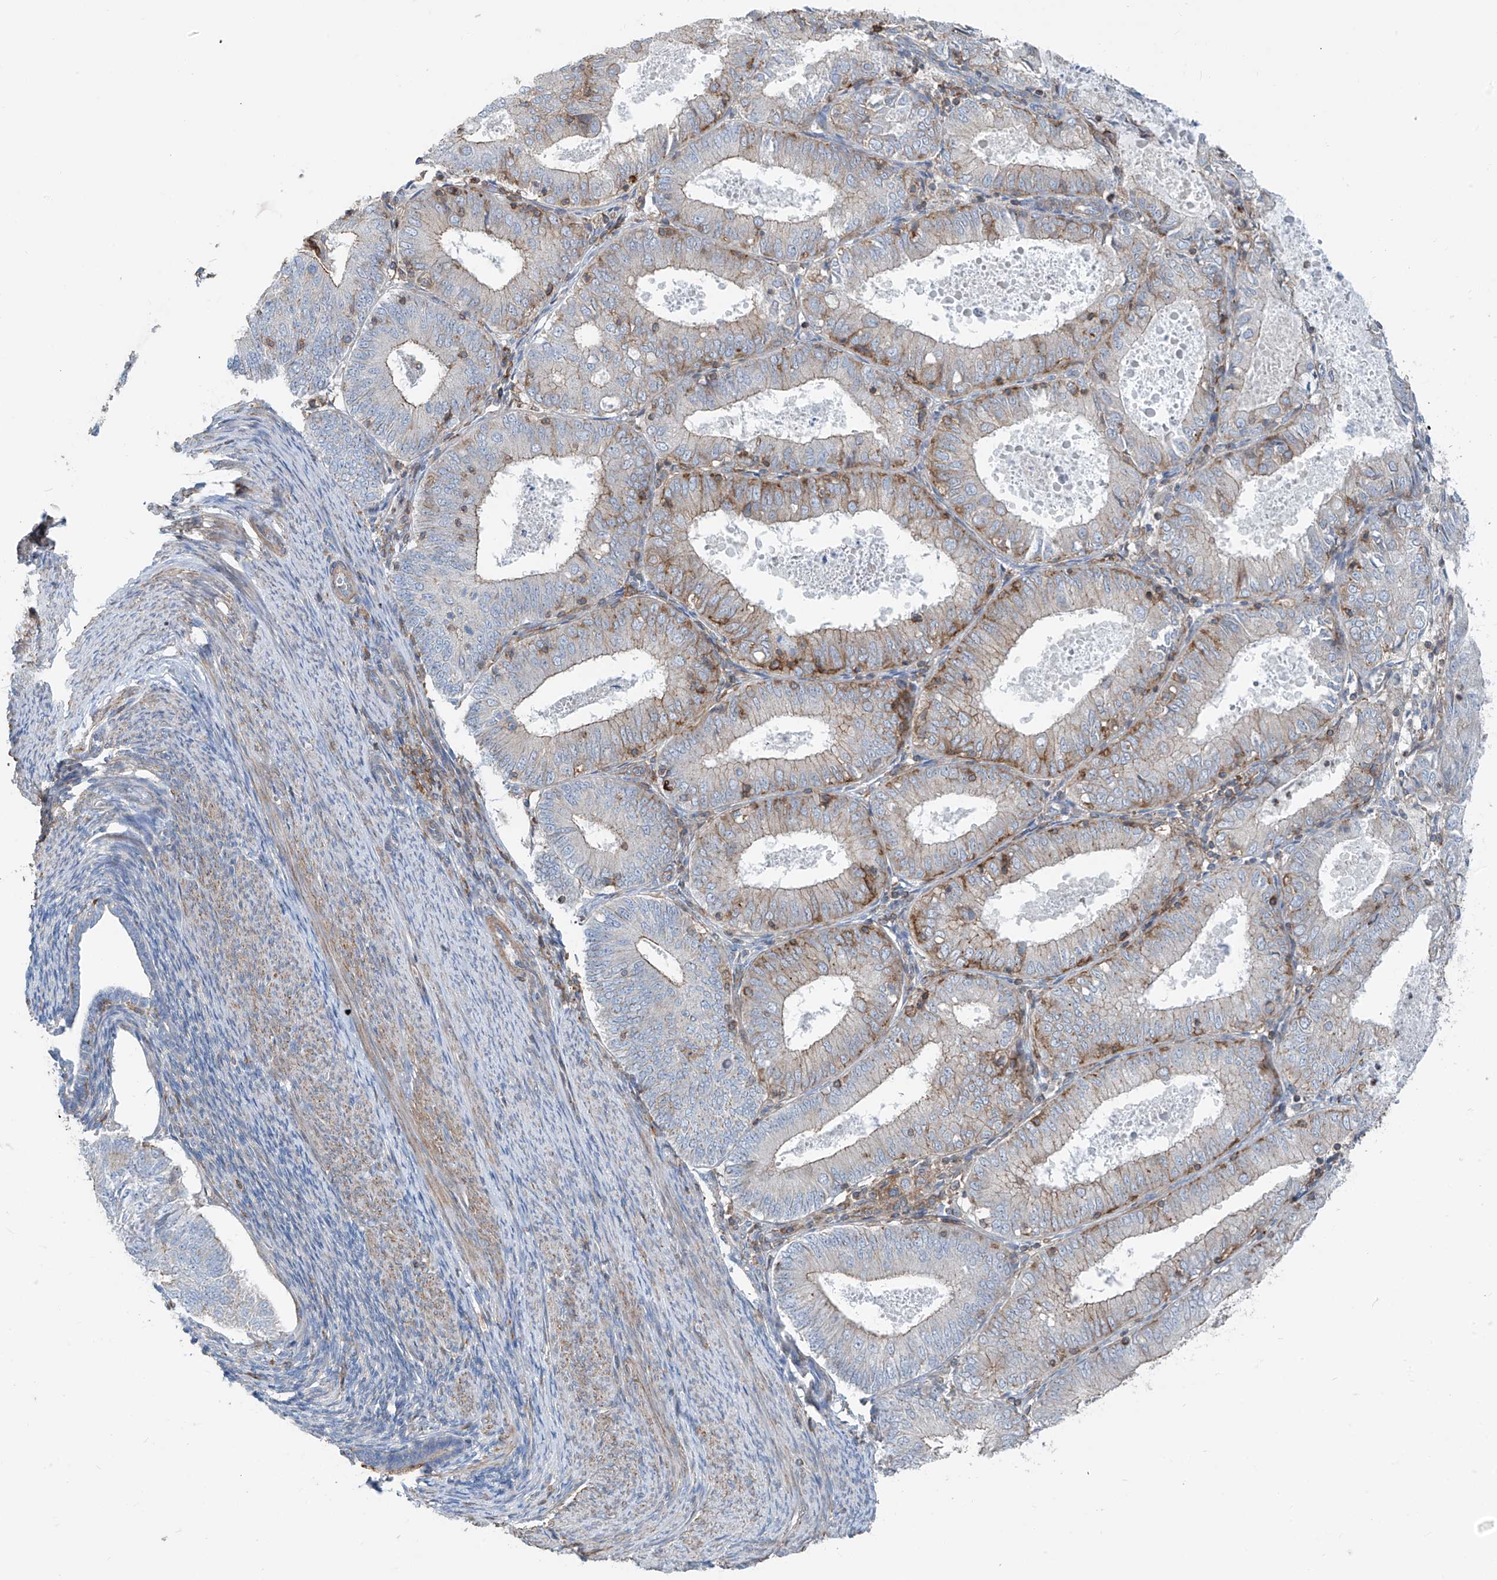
{"staining": {"intensity": "weak", "quantity": "<25%", "location": "cytoplasmic/membranous"}, "tissue": "endometrial cancer", "cell_type": "Tumor cells", "image_type": "cancer", "snomed": [{"axis": "morphology", "description": "Adenocarcinoma, NOS"}, {"axis": "topography", "description": "Endometrium"}], "caption": "Immunohistochemistry of human endometrial adenocarcinoma demonstrates no positivity in tumor cells.", "gene": "SLC1A5", "patient": {"sex": "female", "age": 57}}